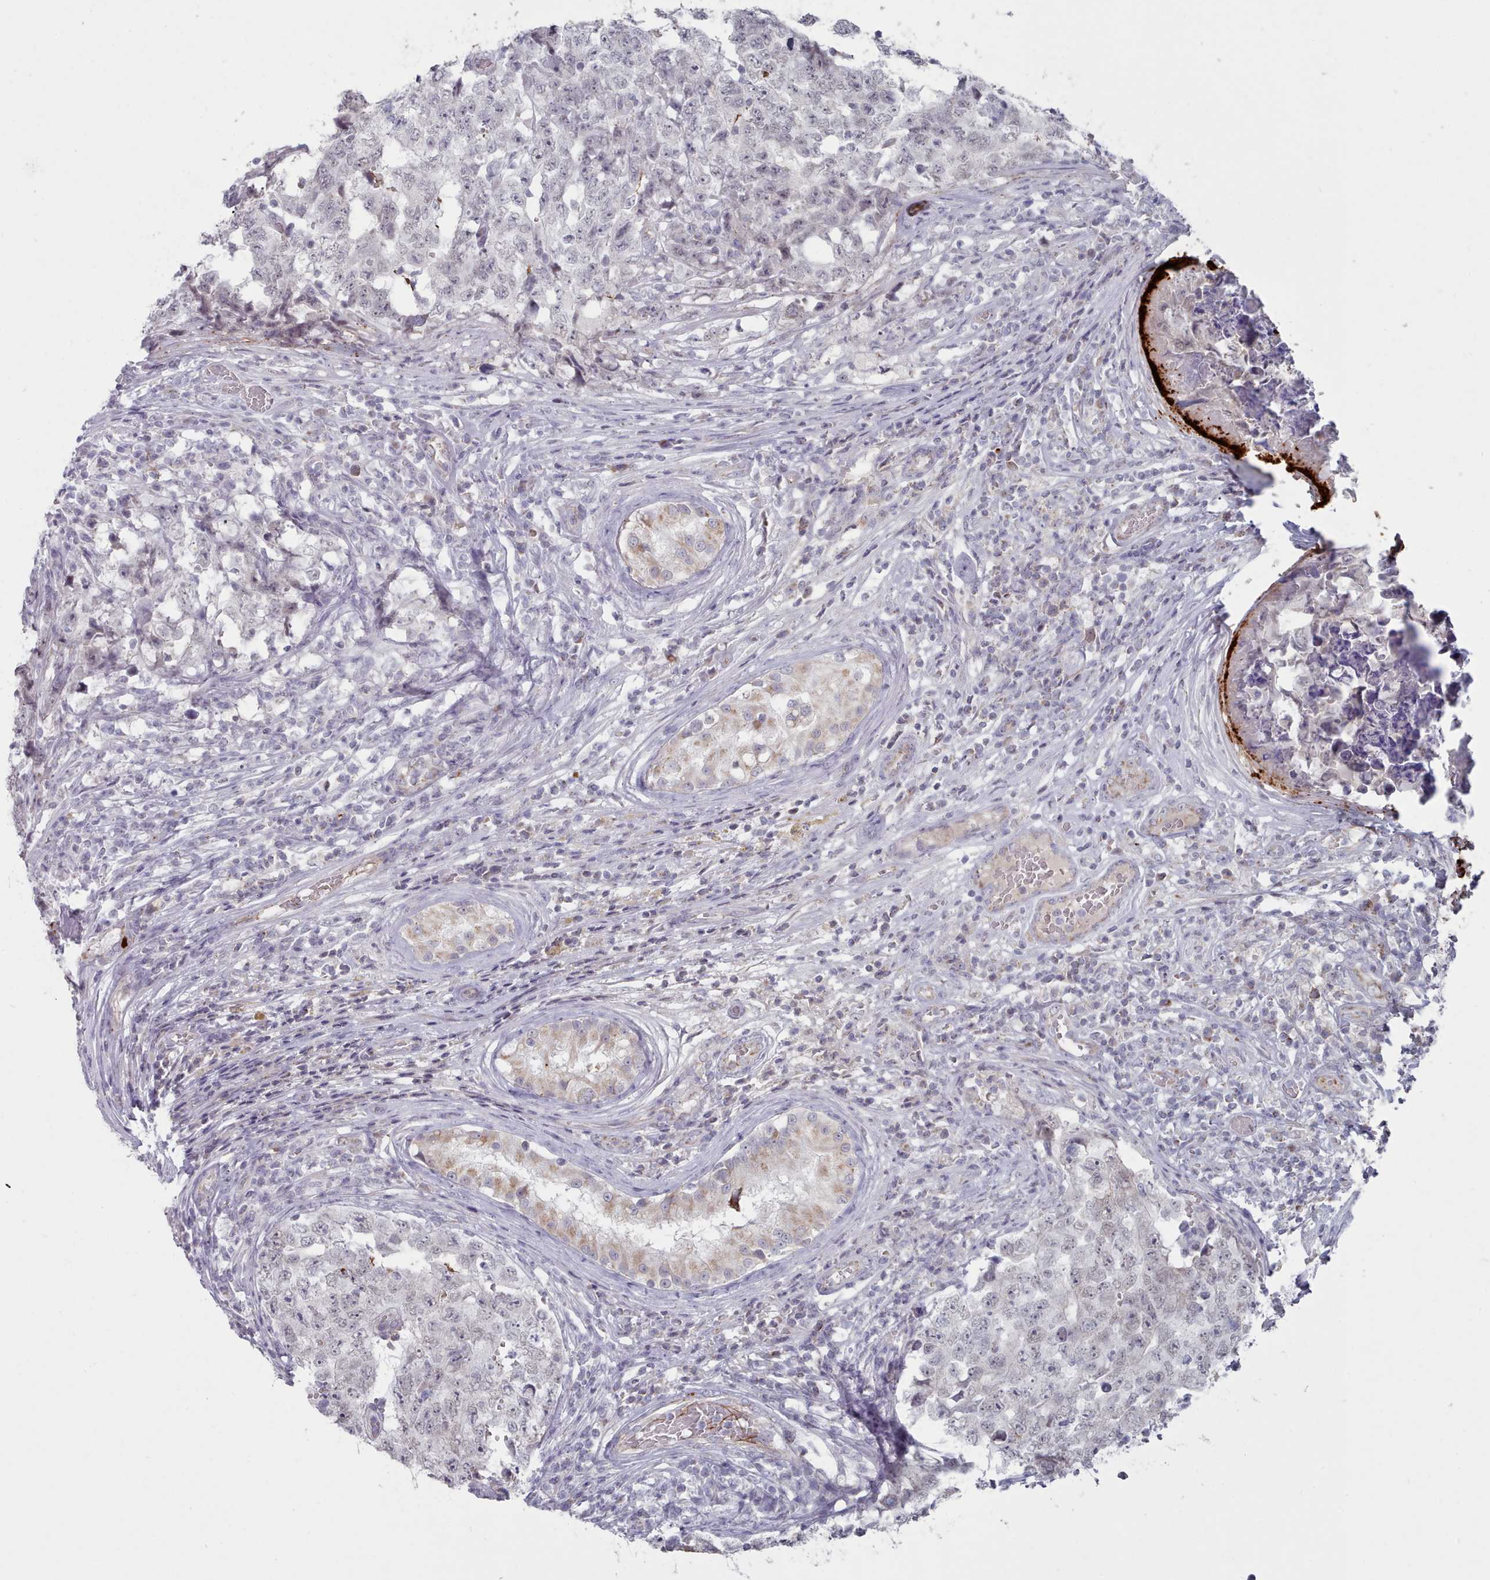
{"staining": {"intensity": "negative", "quantity": "none", "location": "none"}, "tissue": "testis cancer", "cell_type": "Tumor cells", "image_type": "cancer", "snomed": [{"axis": "morphology", "description": "Carcinoma, Embryonal, NOS"}, {"axis": "topography", "description": "Testis"}], "caption": "This is a photomicrograph of immunohistochemistry (IHC) staining of testis cancer, which shows no positivity in tumor cells.", "gene": "TRARG1", "patient": {"sex": "male", "age": 25}}